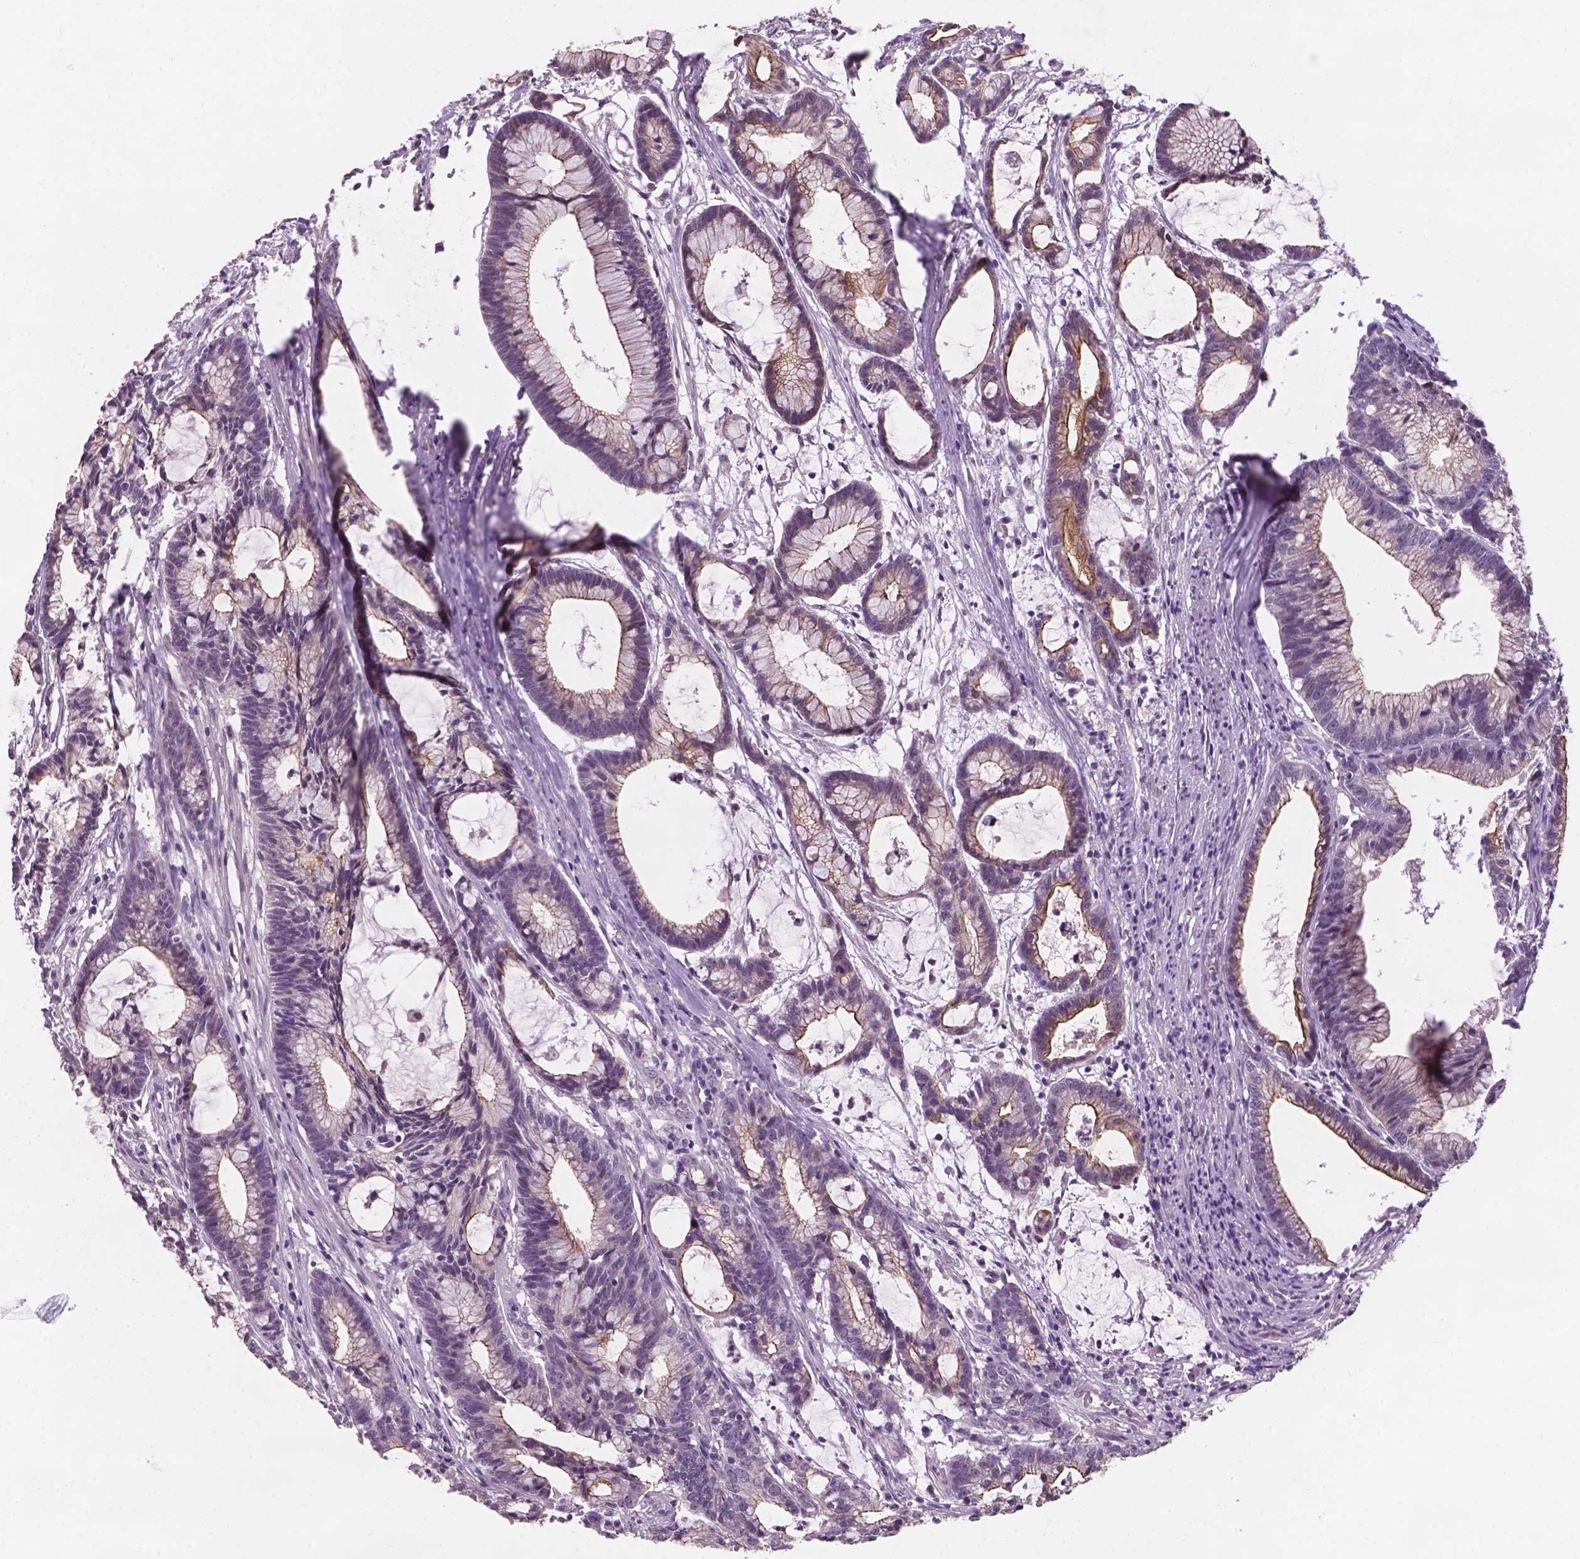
{"staining": {"intensity": "moderate", "quantity": "<25%", "location": "cytoplasmic/membranous"}, "tissue": "colorectal cancer", "cell_type": "Tumor cells", "image_type": "cancer", "snomed": [{"axis": "morphology", "description": "Adenocarcinoma, NOS"}, {"axis": "topography", "description": "Colon"}], "caption": "Immunohistochemistry staining of colorectal adenocarcinoma, which displays low levels of moderate cytoplasmic/membranous staining in about <25% of tumor cells indicating moderate cytoplasmic/membranous protein positivity. The staining was performed using DAB (brown) for protein detection and nuclei were counterstained in hematoxylin (blue).", "gene": "GXYLT2", "patient": {"sex": "female", "age": 78}}